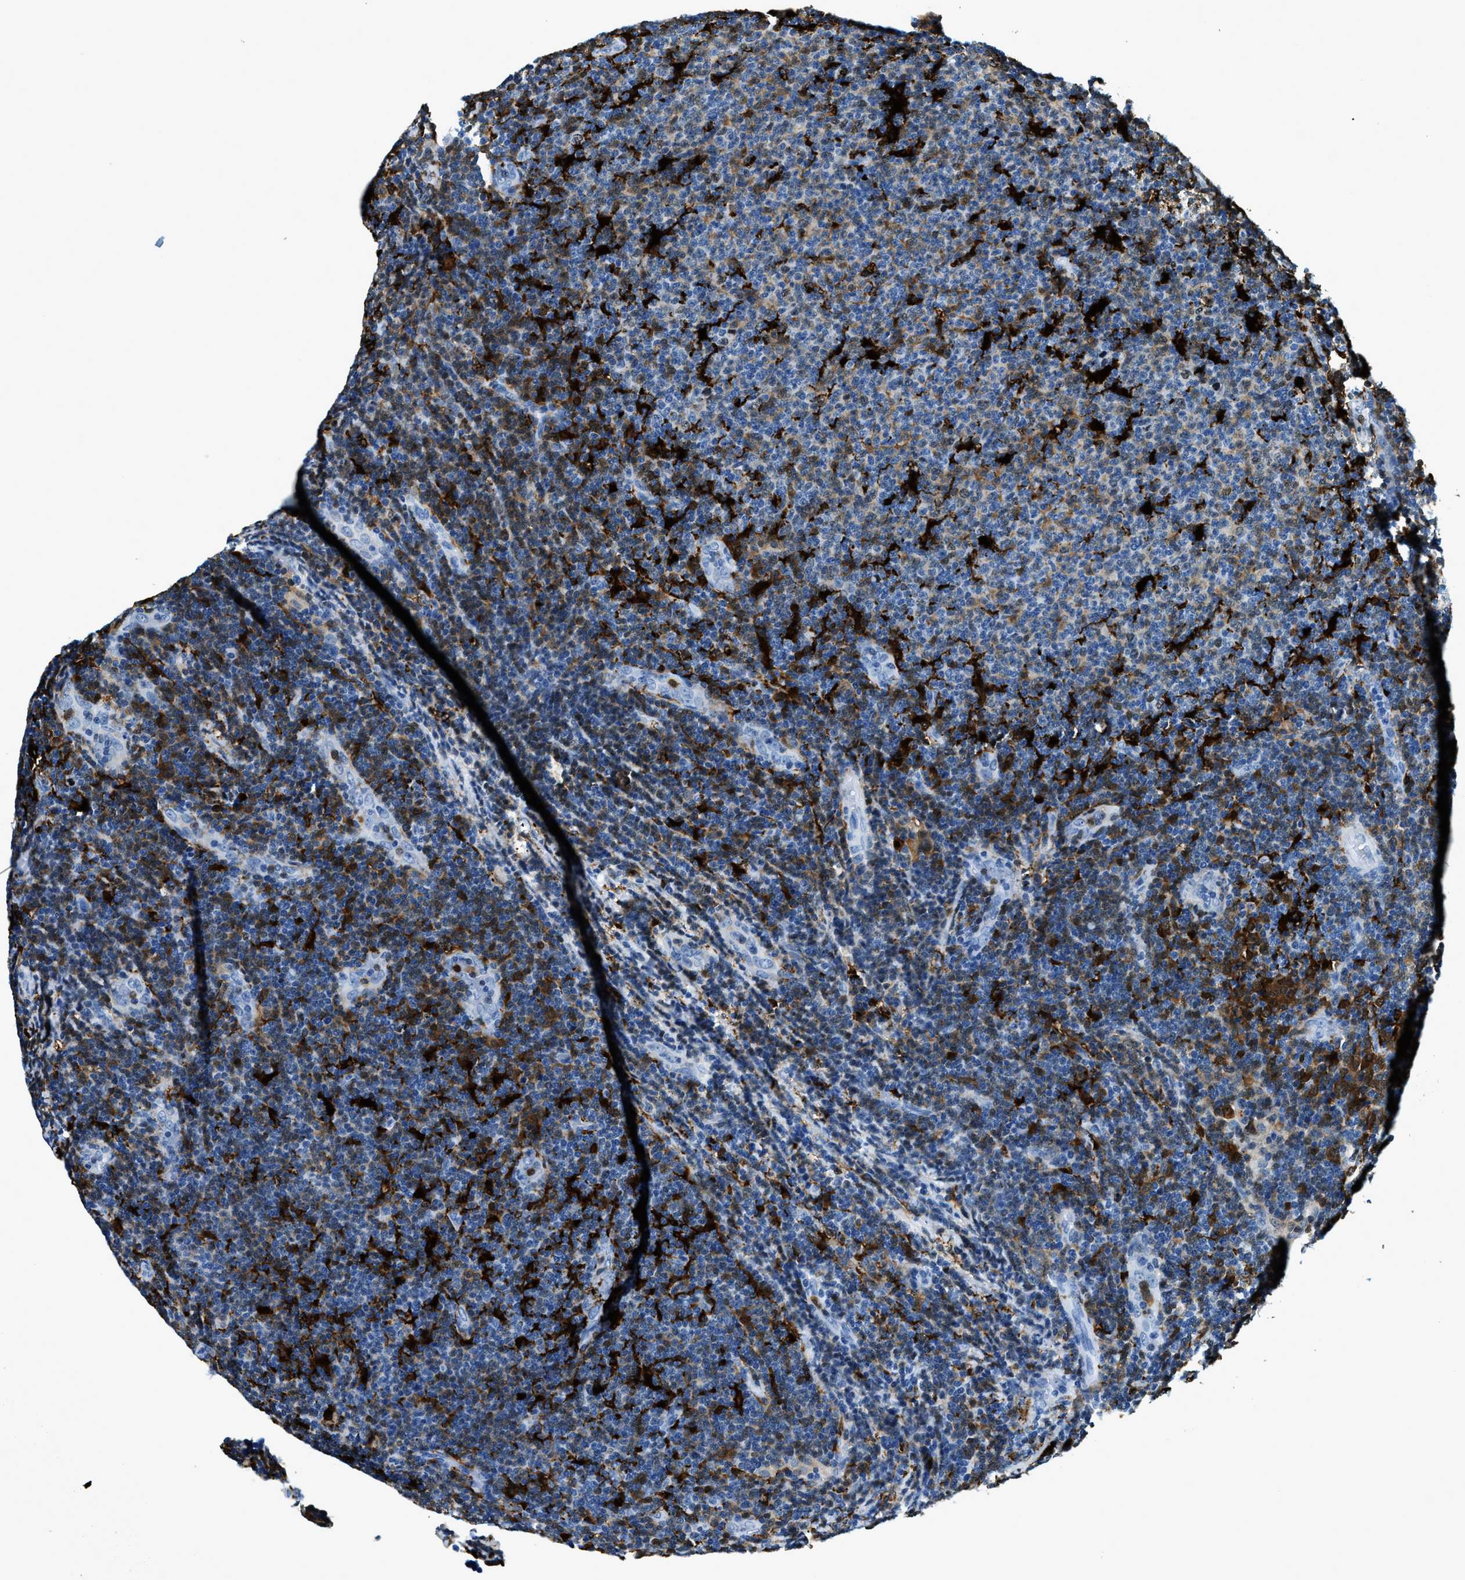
{"staining": {"intensity": "weak", "quantity": "25%-75%", "location": "cytoplasmic/membranous"}, "tissue": "lymphoma", "cell_type": "Tumor cells", "image_type": "cancer", "snomed": [{"axis": "morphology", "description": "Malignant lymphoma, non-Hodgkin's type, Low grade"}, {"axis": "topography", "description": "Lymph node"}], "caption": "Low-grade malignant lymphoma, non-Hodgkin's type stained with a brown dye shows weak cytoplasmic/membranous positive expression in about 25%-75% of tumor cells.", "gene": "CAPG", "patient": {"sex": "male", "age": 66}}